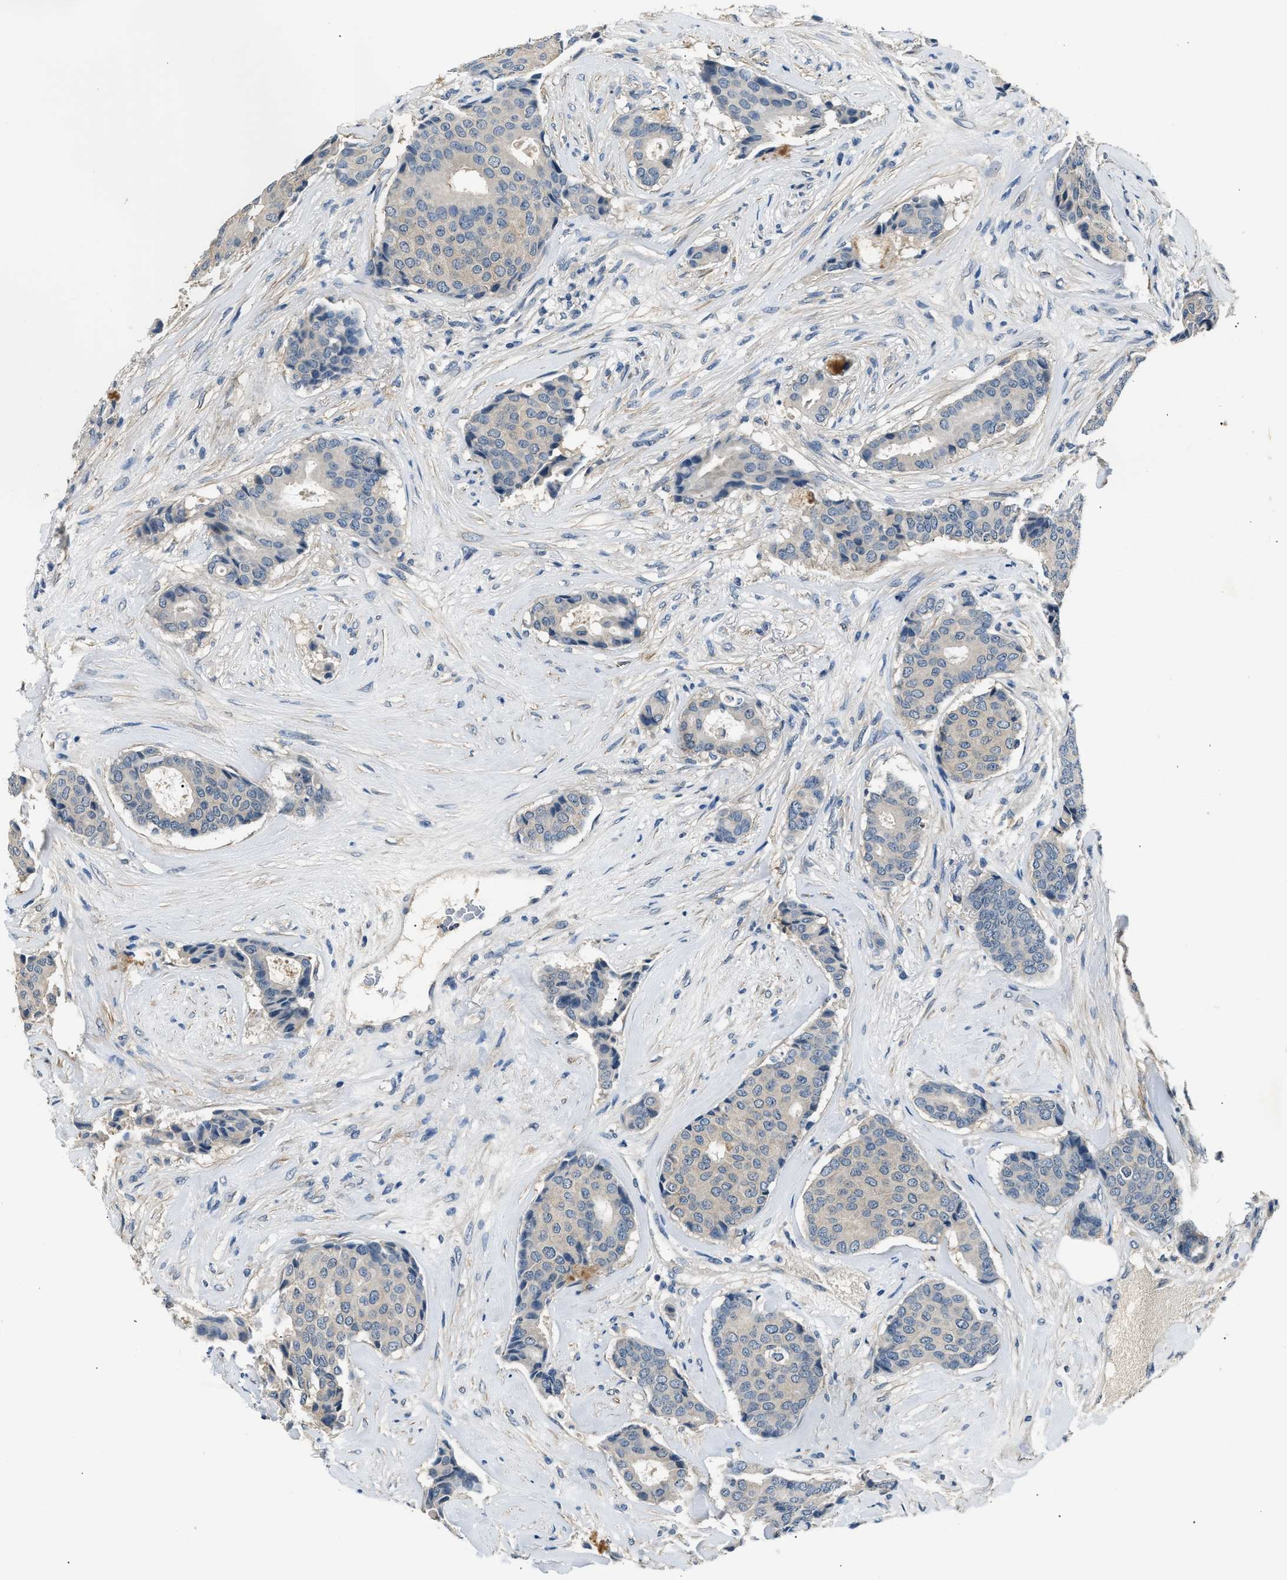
{"staining": {"intensity": "negative", "quantity": "none", "location": "none"}, "tissue": "breast cancer", "cell_type": "Tumor cells", "image_type": "cancer", "snomed": [{"axis": "morphology", "description": "Duct carcinoma"}, {"axis": "topography", "description": "Breast"}], "caption": "There is no significant positivity in tumor cells of breast cancer.", "gene": "INHA", "patient": {"sex": "female", "age": 75}}